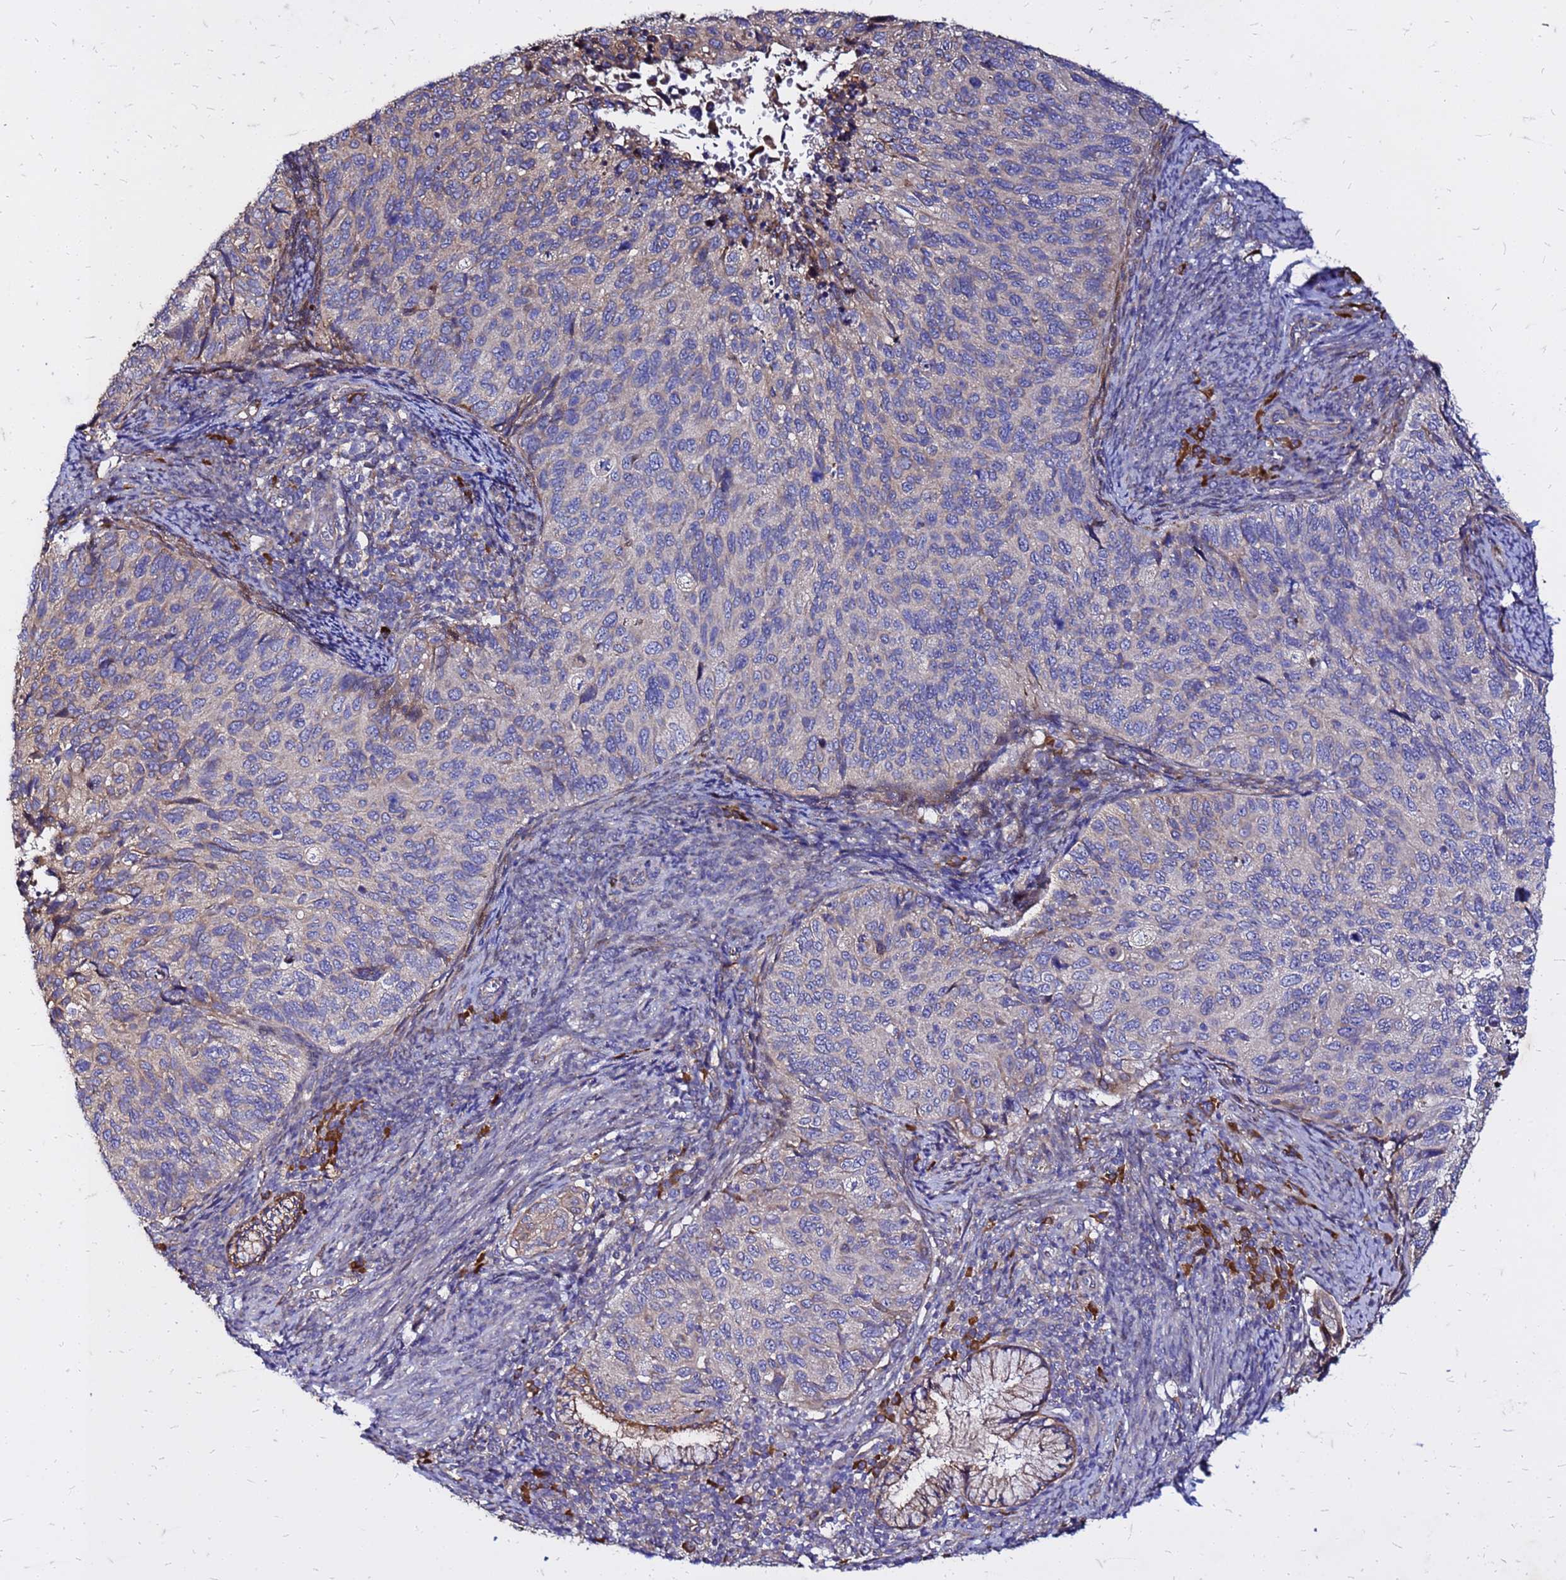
{"staining": {"intensity": "moderate", "quantity": "<25%", "location": "cytoplasmic/membranous"}, "tissue": "cervical cancer", "cell_type": "Tumor cells", "image_type": "cancer", "snomed": [{"axis": "morphology", "description": "Squamous cell carcinoma, NOS"}, {"axis": "topography", "description": "Cervix"}], "caption": "The micrograph demonstrates staining of cervical cancer (squamous cell carcinoma), revealing moderate cytoplasmic/membranous protein expression (brown color) within tumor cells.", "gene": "VMO1", "patient": {"sex": "female", "age": 70}}